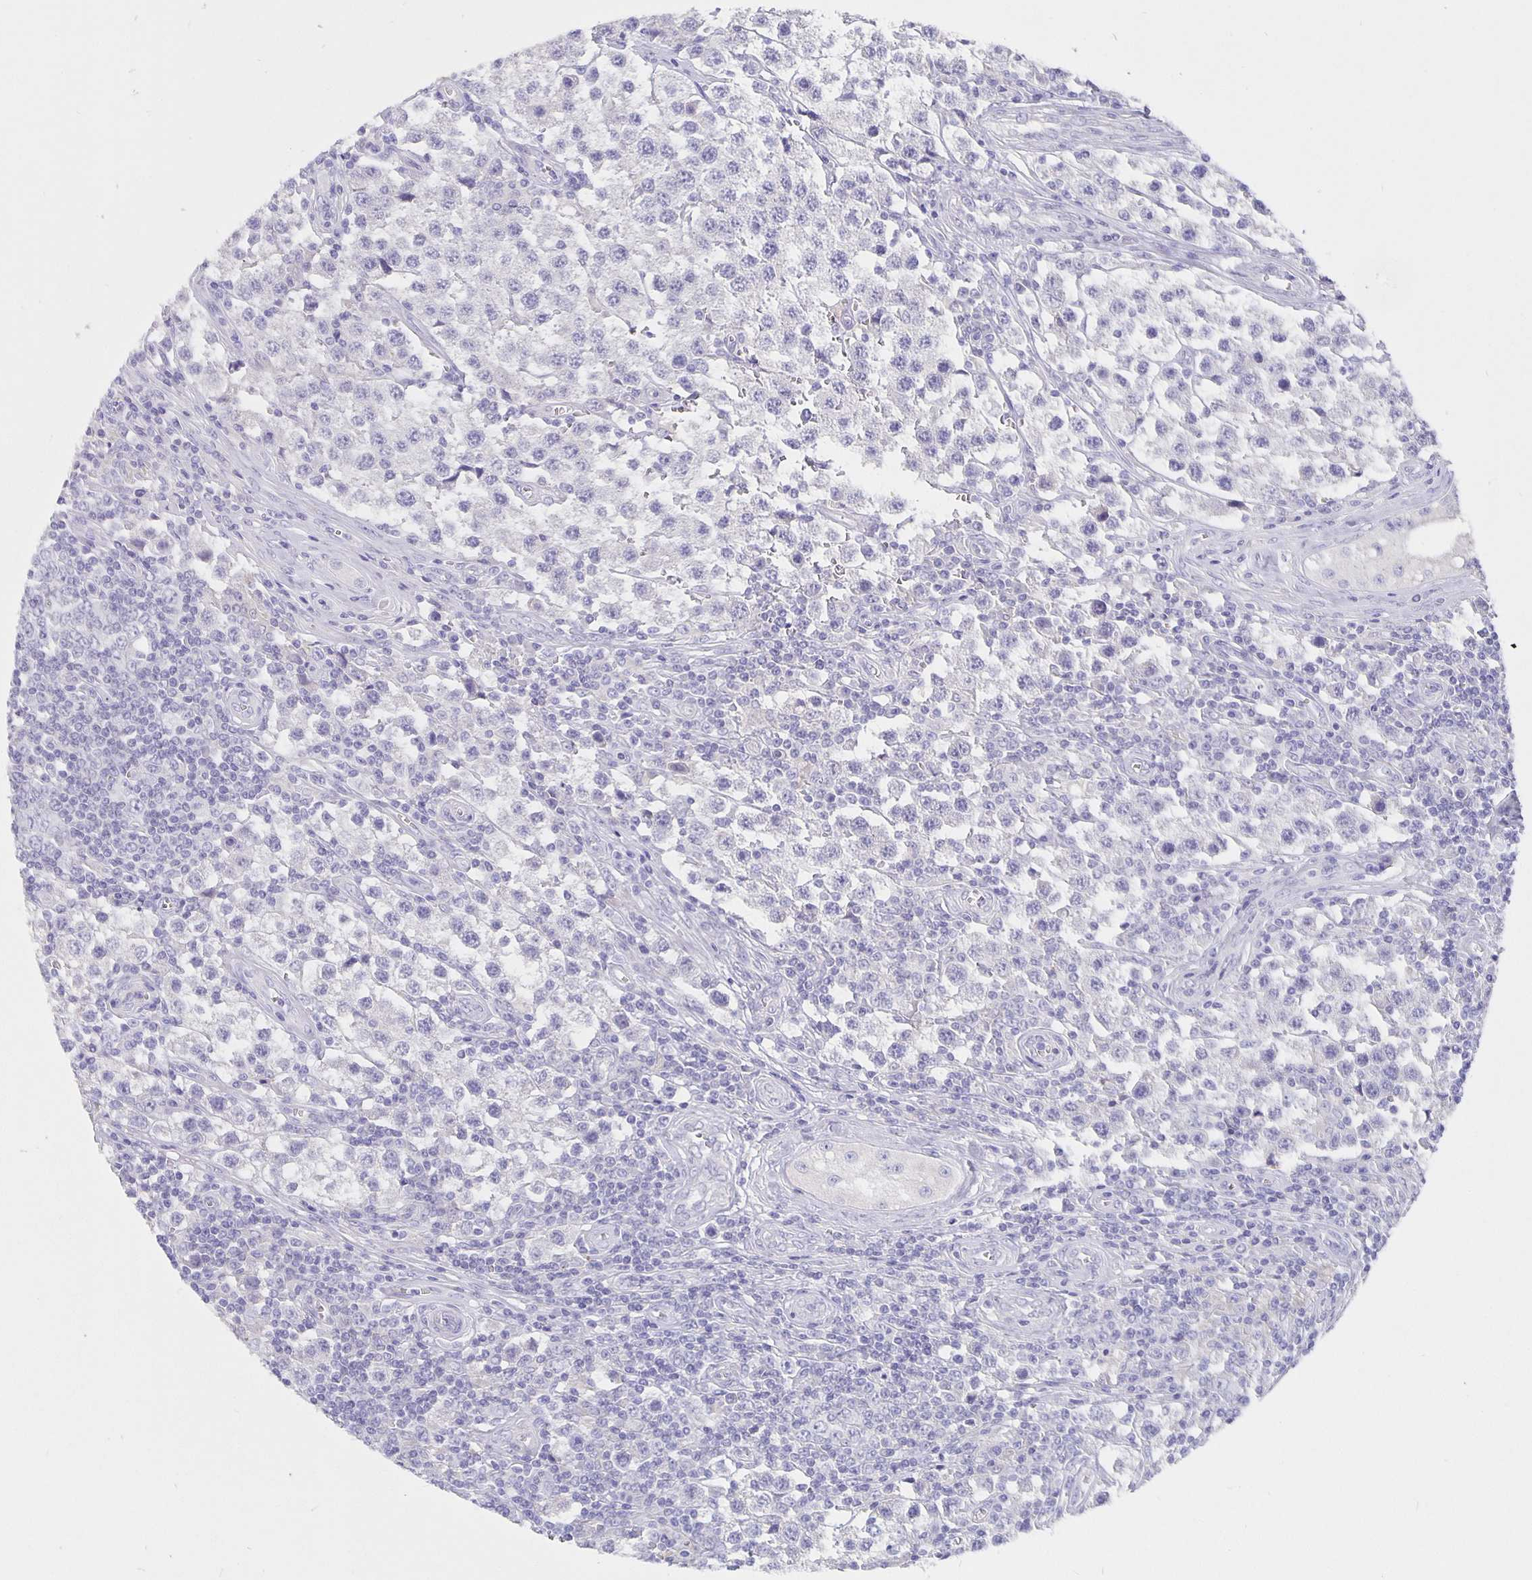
{"staining": {"intensity": "negative", "quantity": "none", "location": "none"}, "tissue": "testis cancer", "cell_type": "Tumor cells", "image_type": "cancer", "snomed": [{"axis": "morphology", "description": "Seminoma, NOS"}, {"axis": "topography", "description": "Testis"}], "caption": "Protein analysis of testis seminoma shows no significant staining in tumor cells.", "gene": "CFAP74", "patient": {"sex": "male", "age": 34}}